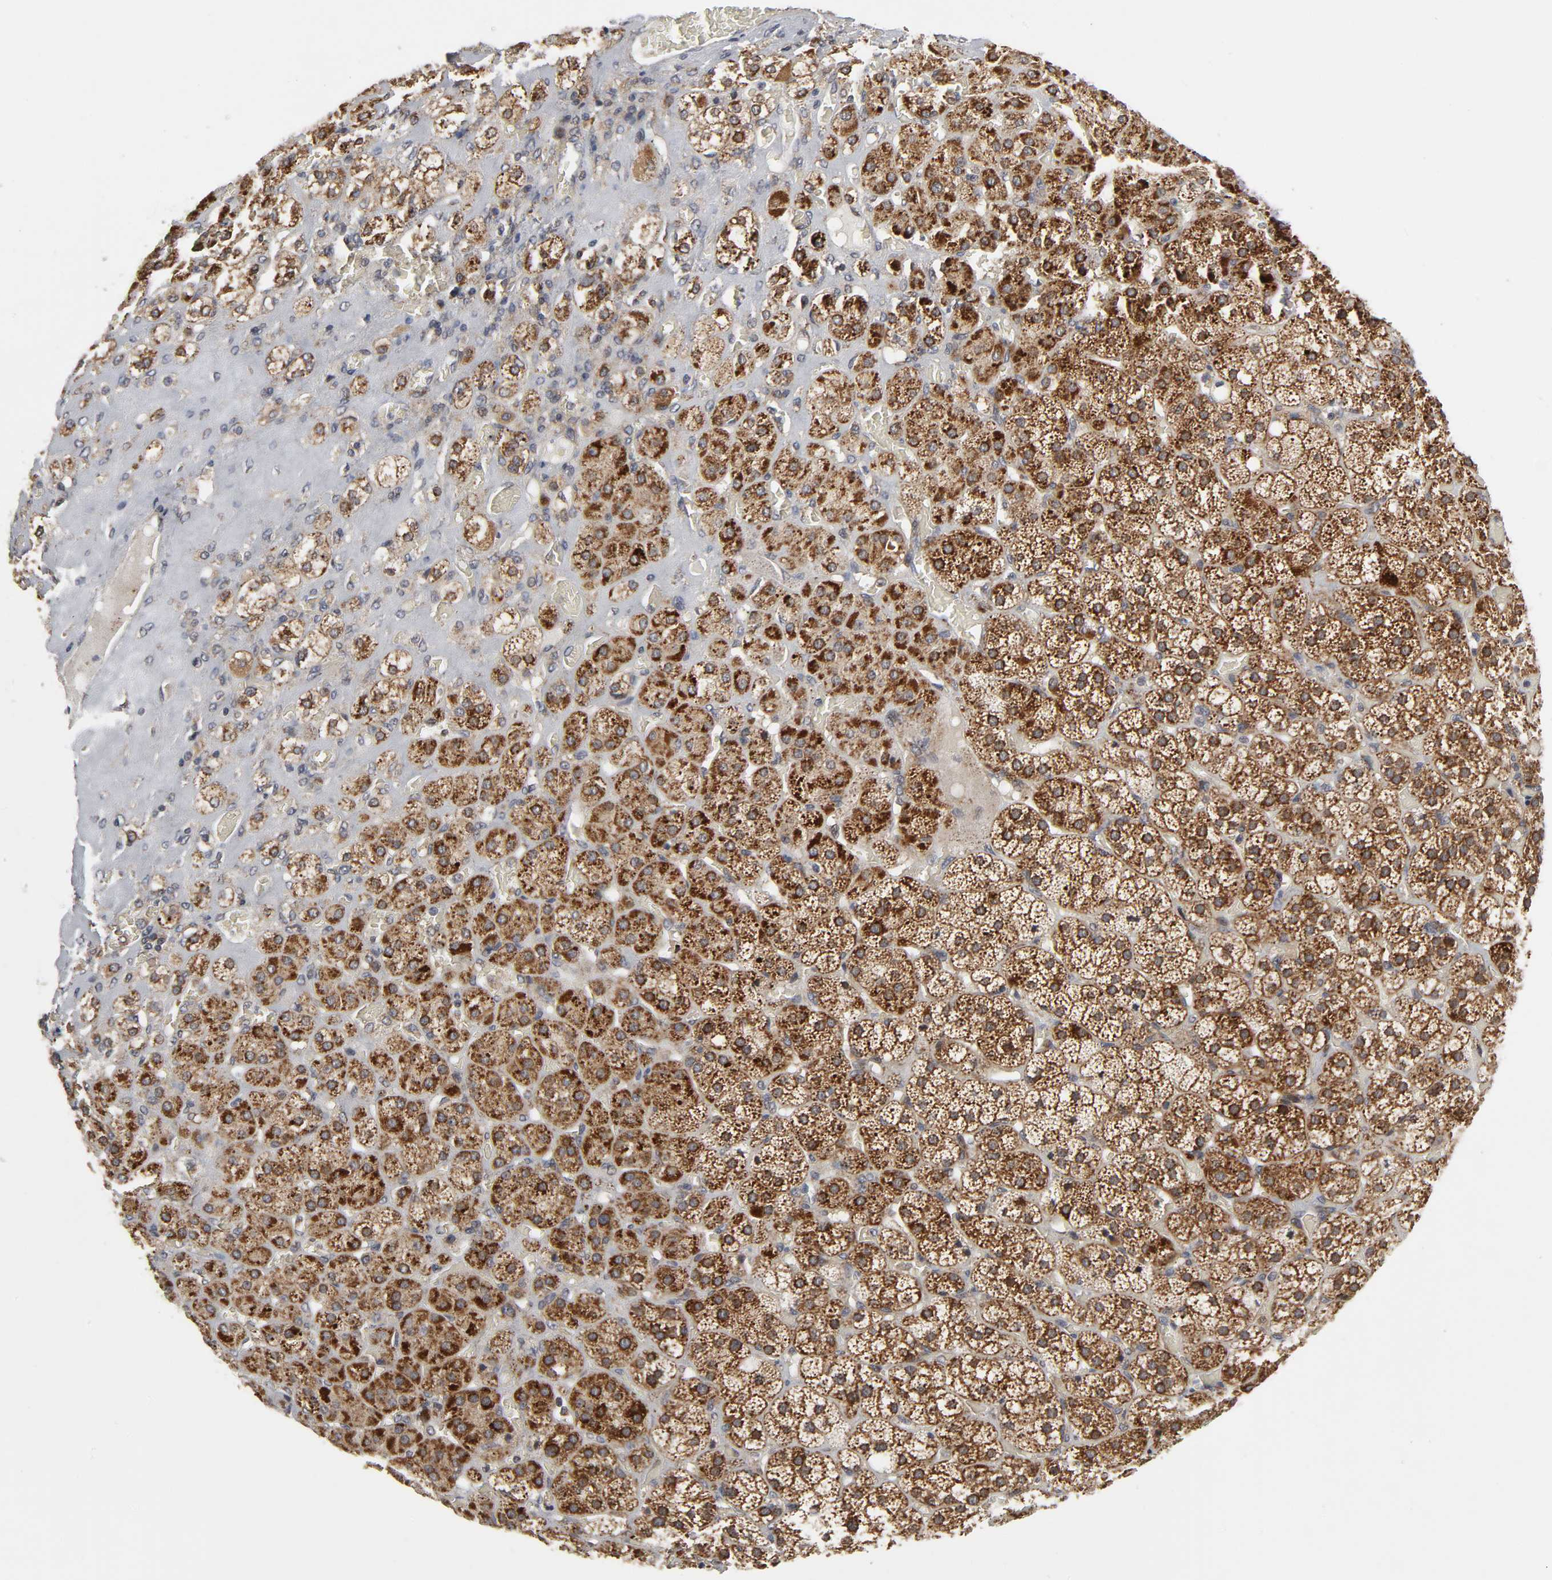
{"staining": {"intensity": "strong", "quantity": ">75%", "location": "cytoplasmic/membranous"}, "tissue": "adrenal gland", "cell_type": "Glandular cells", "image_type": "normal", "snomed": [{"axis": "morphology", "description": "Normal tissue, NOS"}, {"axis": "topography", "description": "Adrenal gland"}], "caption": "Glandular cells exhibit strong cytoplasmic/membranous expression in about >75% of cells in normal adrenal gland.", "gene": "SLC30A9", "patient": {"sex": "female", "age": 71}}